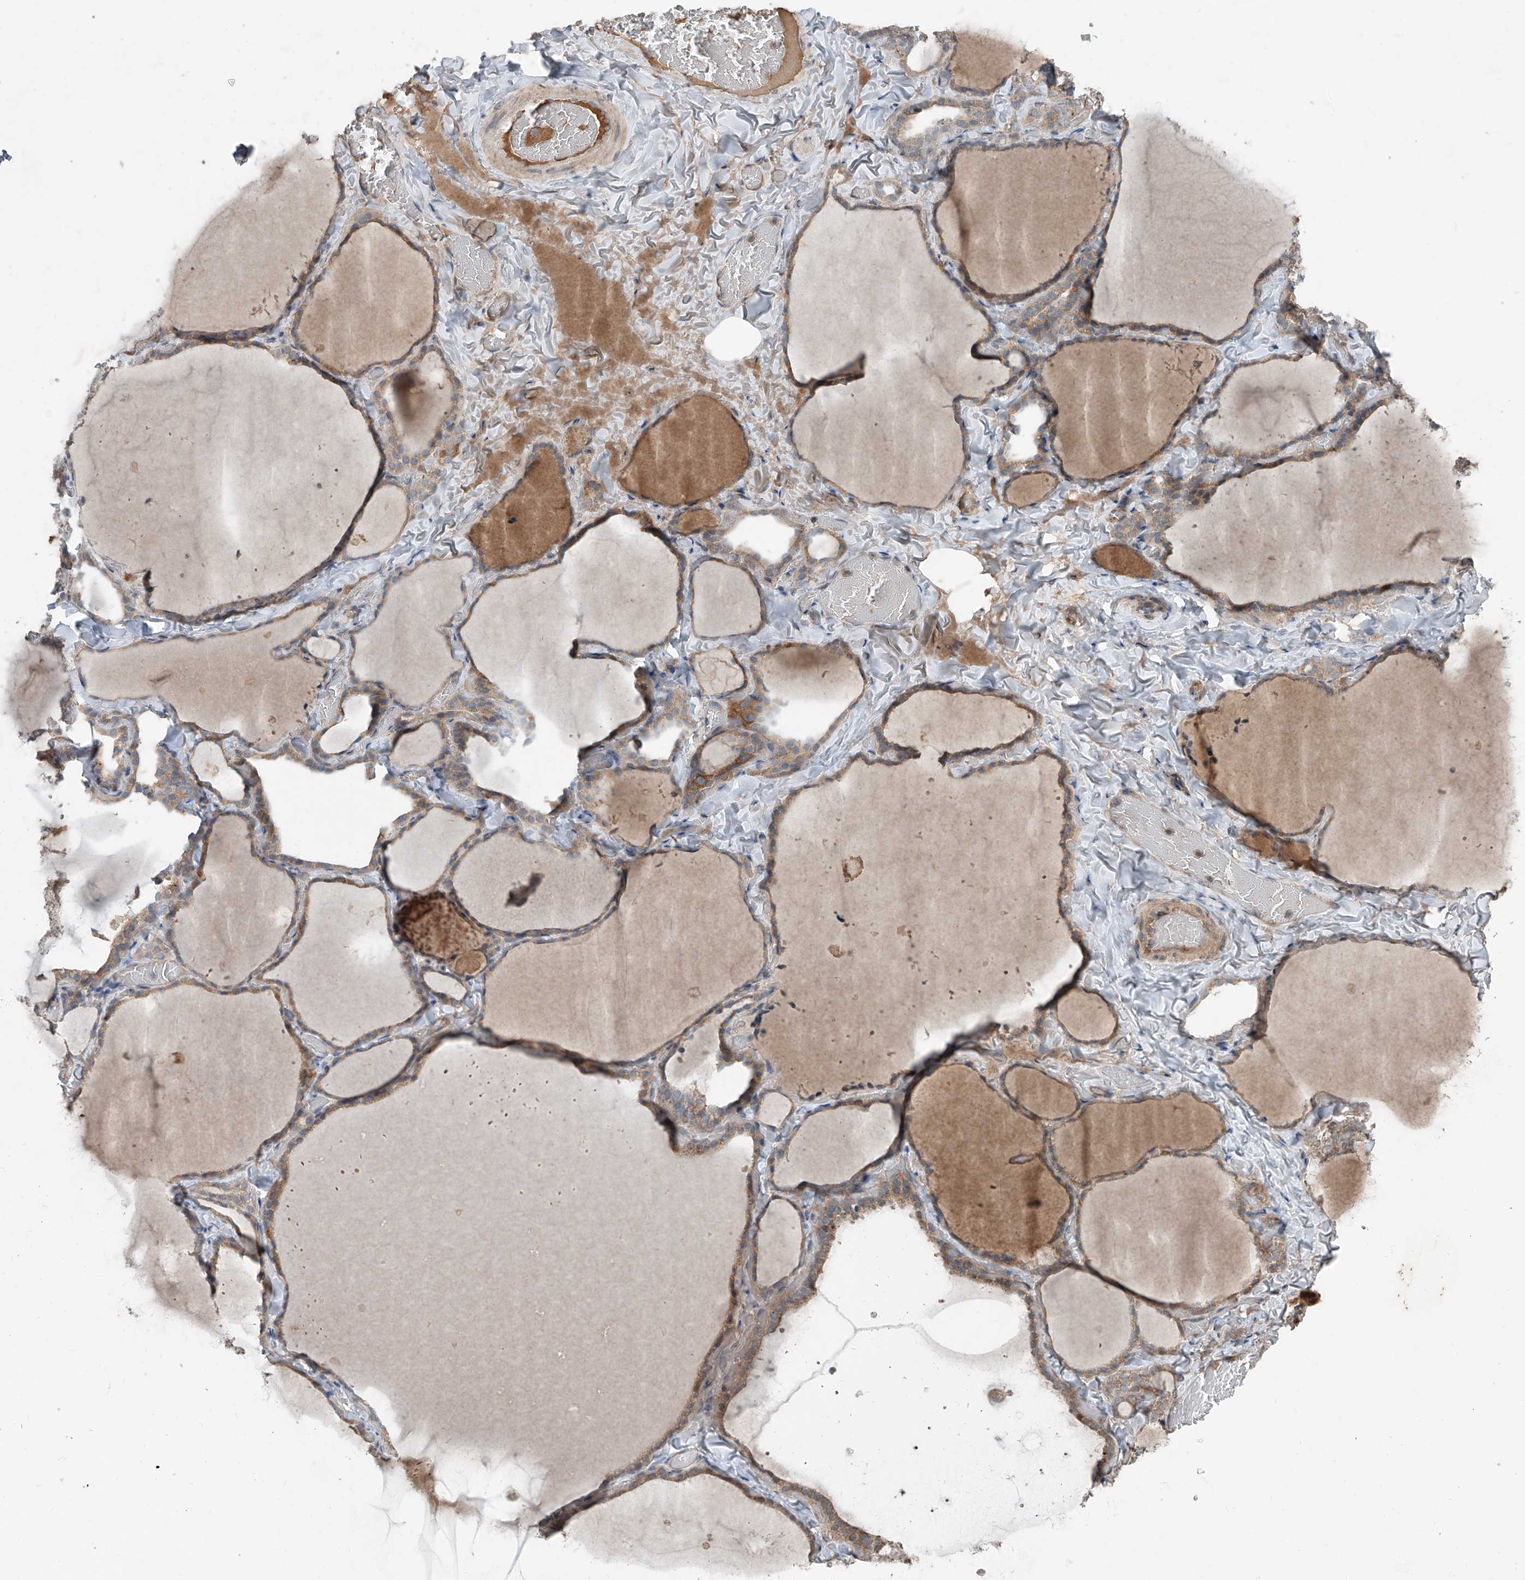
{"staining": {"intensity": "moderate", "quantity": ">75%", "location": "cytoplasmic/membranous"}, "tissue": "thyroid gland", "cell_type": "Glandular cells", "image_type": "normal", "snomed": [{"axis": "morphology", "description": "Normal tissue, NOS"}, {"axis": "topography", "description": "Thyroid gland"}], "caption": "An IHC image of benign tissue is shown. Protein staining in brown labels moderate cytoplasmic/membranous positivity in thyroid gland within glandular cells. The staining is performed using DAB brown chromogen to label protein expression. The nuclei are counter-stained blue using hematoxylin.", "gene": "ADAM23", "patient": {"sex": "female", "age": 22}}